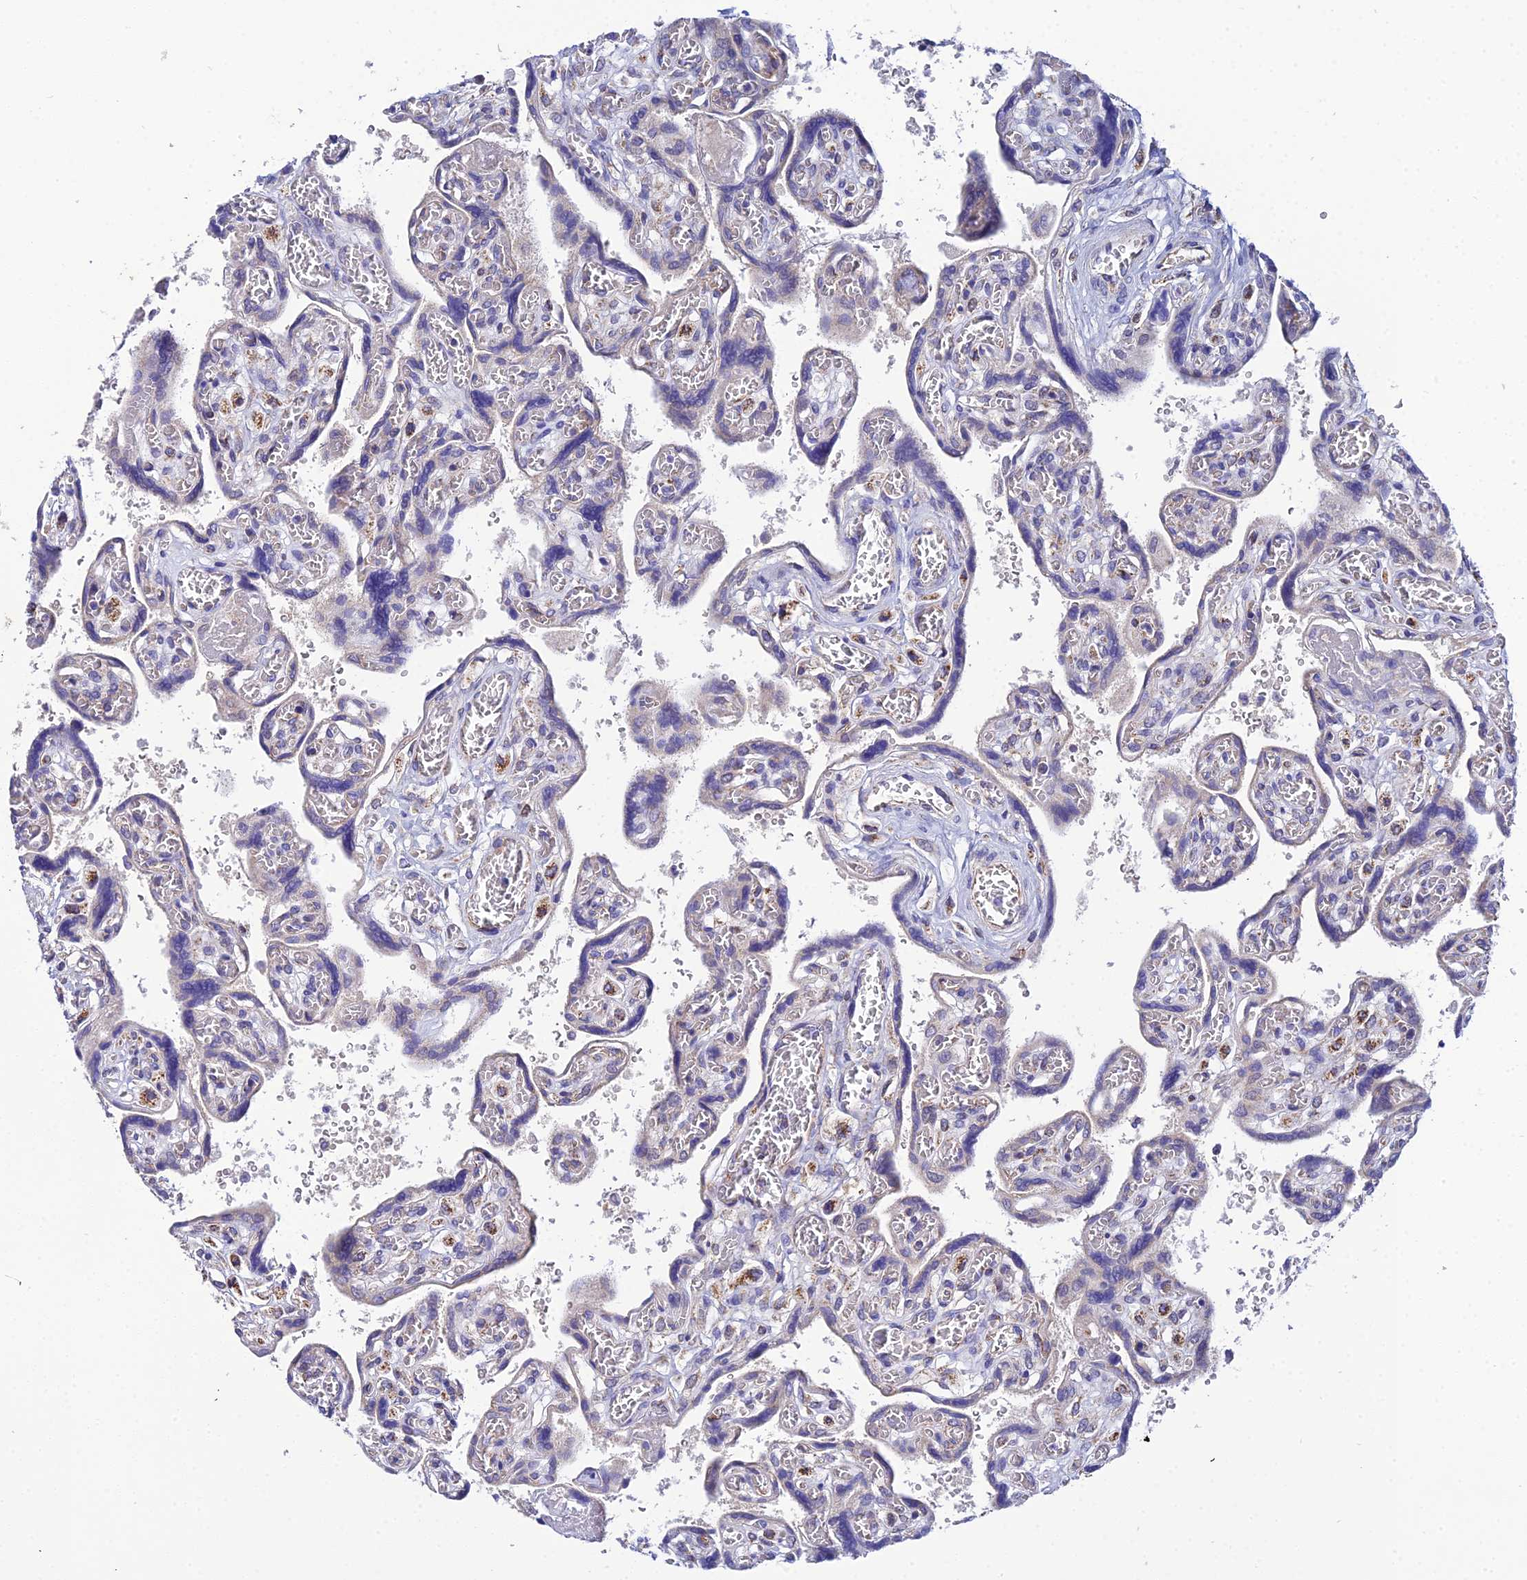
{"staining": {"intensity": "moderate", "quantity": "<25%", "location": "cytoplasmic/membranous"}, "tissue": "placenta", "cell_type": "Trophoblastic cells", "image_type": "normal", "snomed": [{"axis": "morphology", "description": "Normal tissue, NOS"}, {"axis": "topography", "description": "Placenta"}], "caption": "Moderate cytoplasmic/membranous positivity for a protein is seen in about <25% of trophoblastic cells of benign placenta using IHC.", "gene": "NIPSNAP3A", "patient": {"sex": "female", "age": 39}}